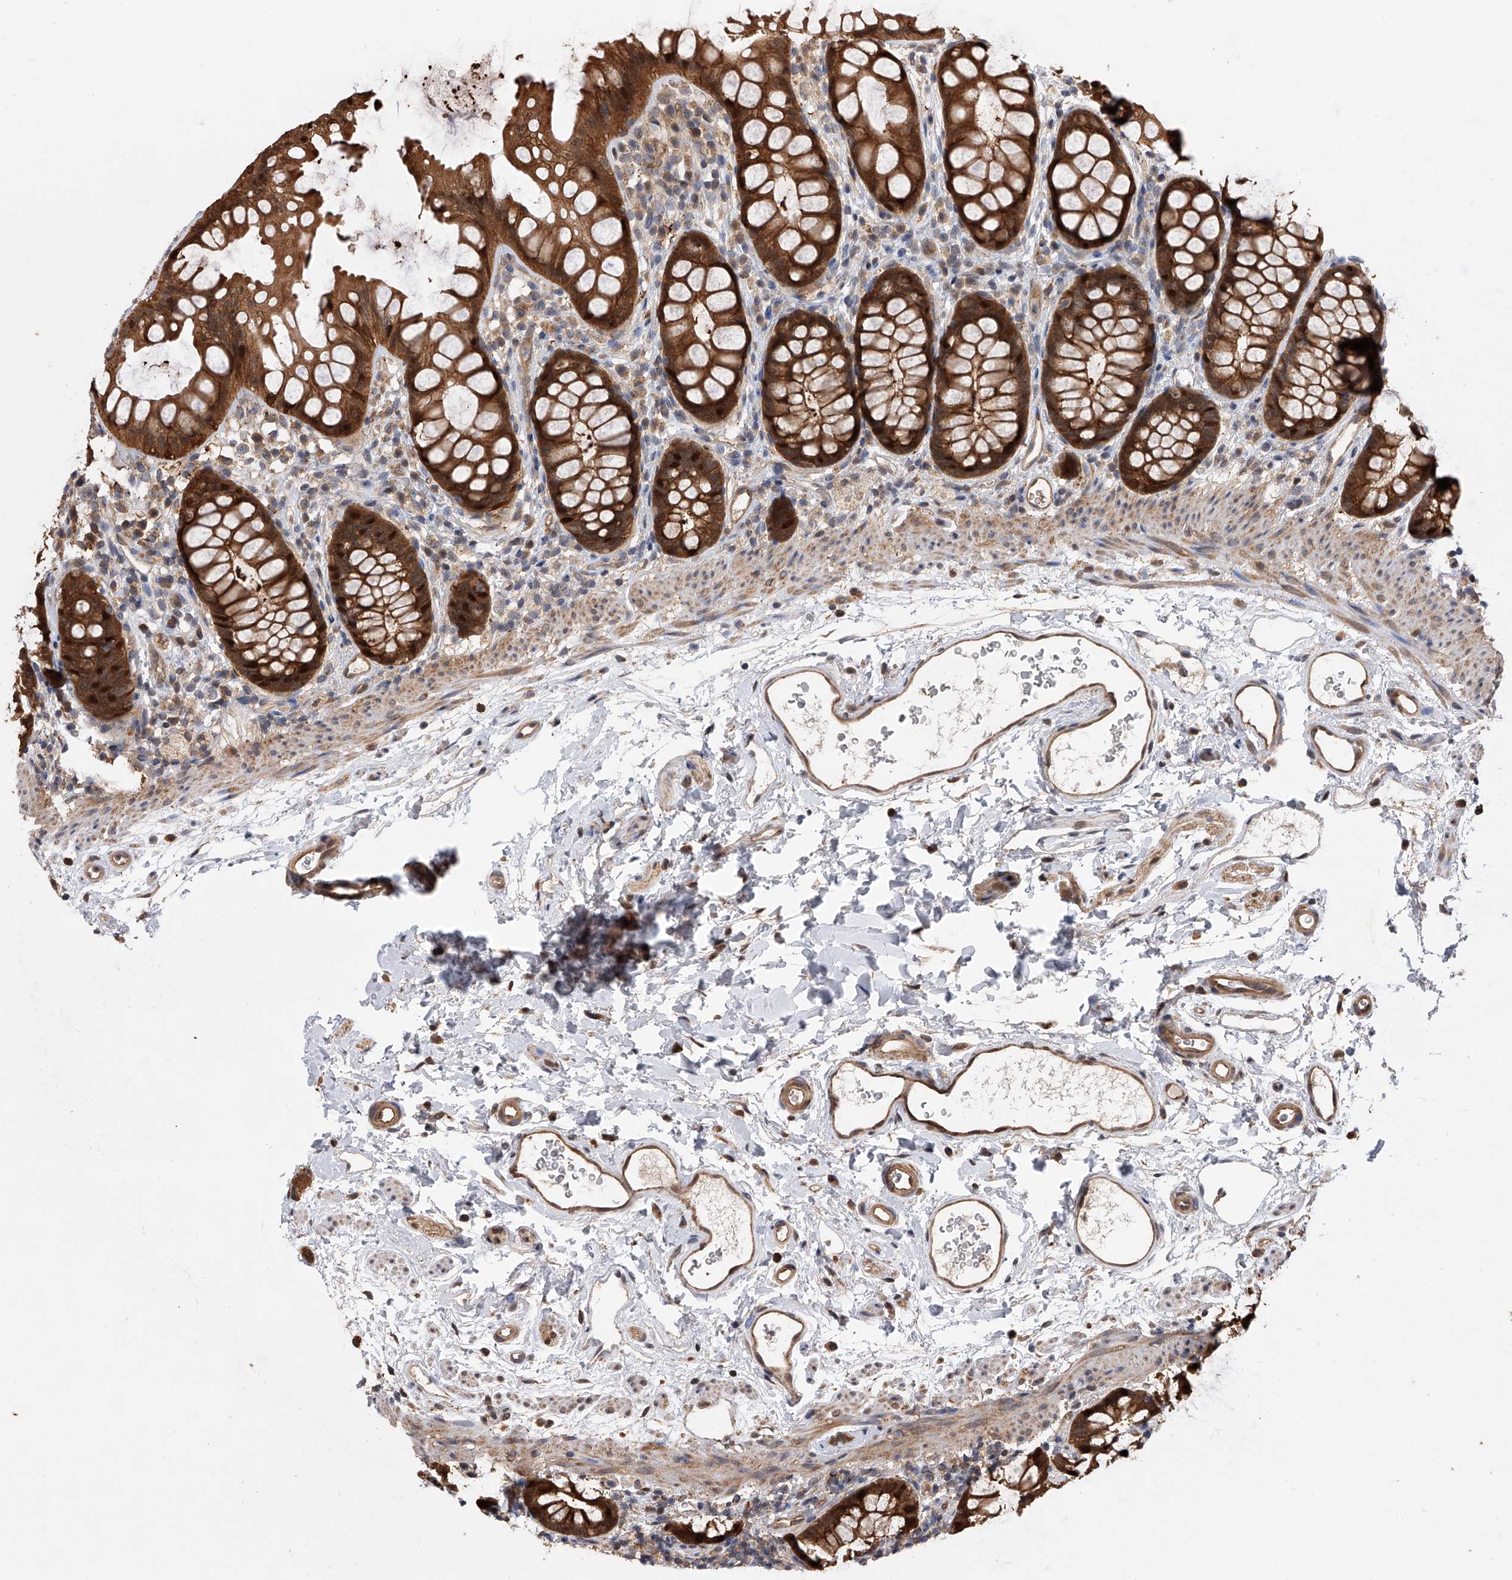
{"staining": {"intensity": "strong", "quantity": ">75%", "location": "cytoplasmic/membranous,nuclear"}, "tissue": "rectum", "cell_type": "Glandular cells", "image_type": "normal", "snomed": [{"axis": "morphology", "description": "Normal tissue, NOS"}, {"axis": "topography", "description": "Rectum"}], "caption": "IHC (DAB) staining of benign rectum demonstrates strong cytoplasmic/membranous,nuclear protein positivity in about >75% of glandular cells.", "gene": "GMDS", "patient": {"sex": "female", "age": 65}}